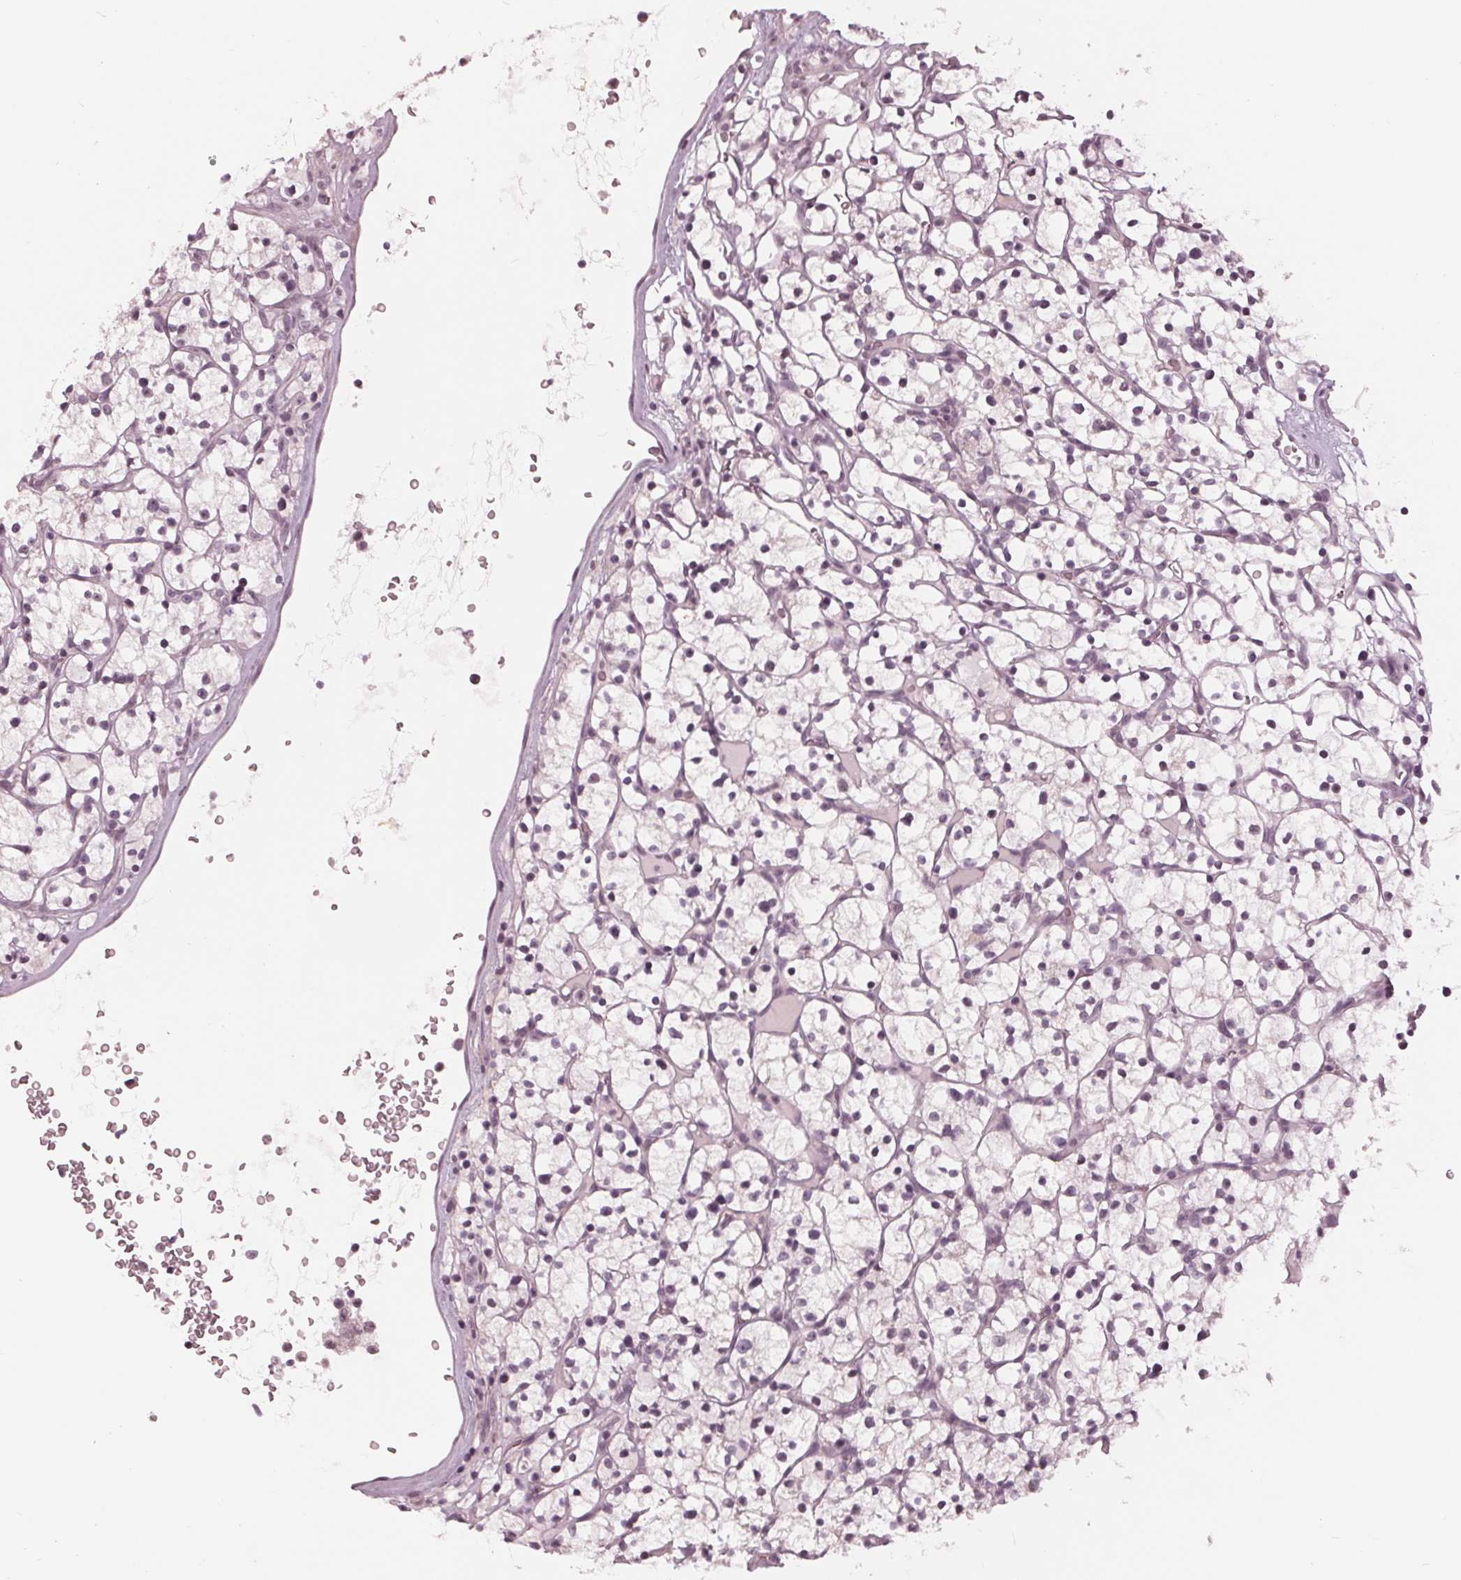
{"staining": {"intensity": "negative", "quantity": "none", "location": "none"}, "tissue": "renal cancer", "cell_type": "Tumor cells", "image_type": "cancer", "snomed": [{"axis": "morphology", "description": "Adenocarcinoma, NOS"}, {"axis": "topography", "description": "Kidney"}], "caption": "Tumor cells show no significant staining in adenocarcinoma (renal). The staining was performed using DAB (3,3'-diaminobenzidine) to visualize the protein expression in brown, while the nuclei were stained in blue with hematoxylin (Magnification: 20x).", "gene": "ADPRHL1", "patient": {"sex": "female", "age": 64}}